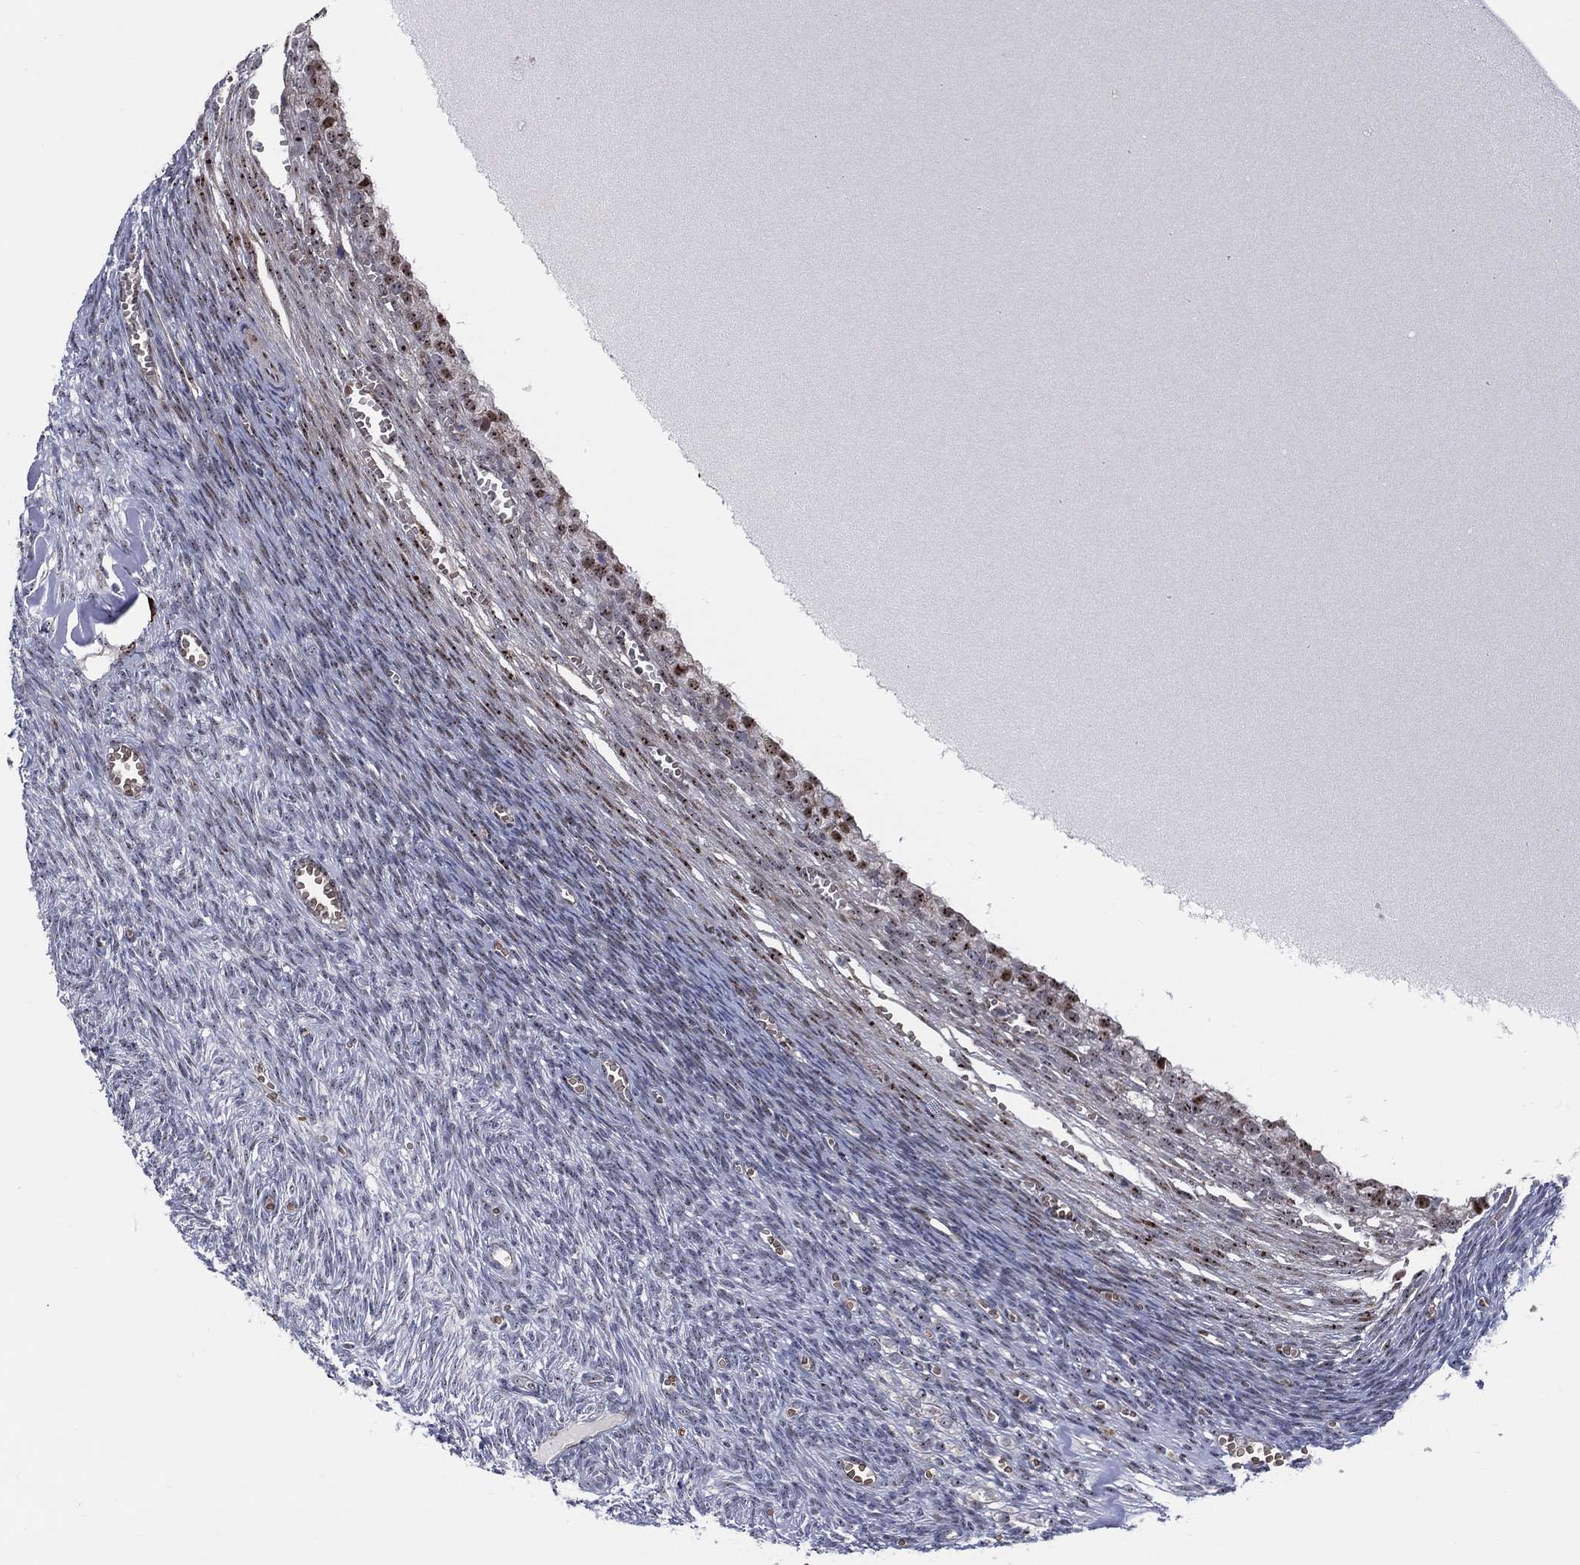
{"staining": {"intensity": "moderate", "quantity": "25%-75%", "location": "cytoplasmic/membranous,nuclear"}, "tissue": "ovary", "cell_type": "Follicle cells", "image_type": "normal", "snomed": [{"axis": "morphology", "description": "Normal tissue, NOS"}, {"axis": "topography", "description": "Ovary"}], "caption": "The image demonstrates staining of normal ovary, revealing moderate cytoplasmic/membranous,nuclear protein expression (brown color) within follicle cells.", "gene": "VHL", "patient": {"sex": "female", "age": 43}}